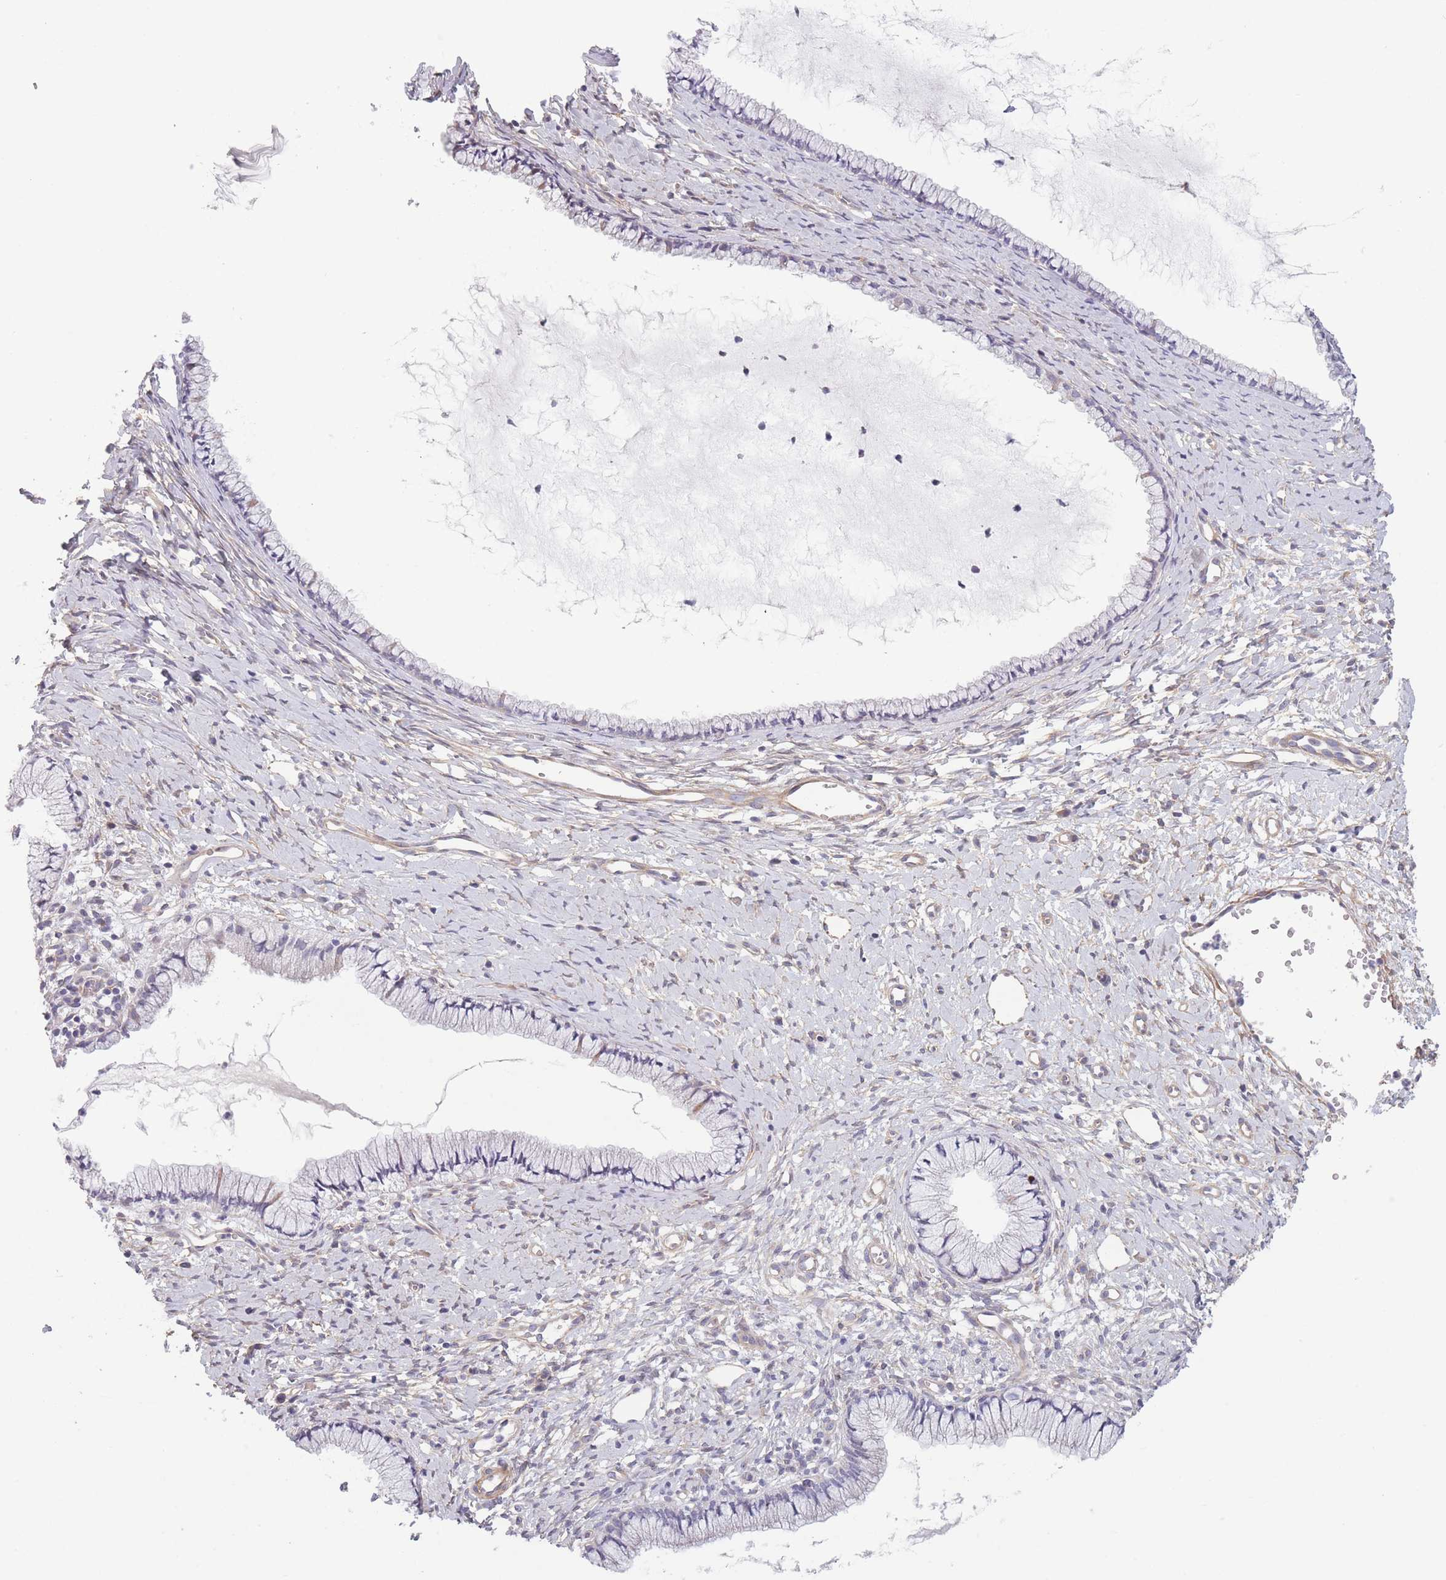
{"staining": {"intensity": "negative", "quantity": "none", "location": "none"}, "tissue": "cervix", "cell_type": "Glandular cells", "image_type": "normal", "snomed": [{"axis": "morphology", "description": "Normal tissue, NOS"}, {"axis": "topography", "description": "Cervix"}], "caption": "DAB immunohistochemical staining of unremarkable human cervix demonstrates no significant positivity in glandular cells. The staining is performed using DAB (3,3'-diaminobenzidine) brown chromogen with nuclei counter-stained in using hematoxylin.", "gene": "SLC7A6", "patient": {"sex": "female", "age": 40}}